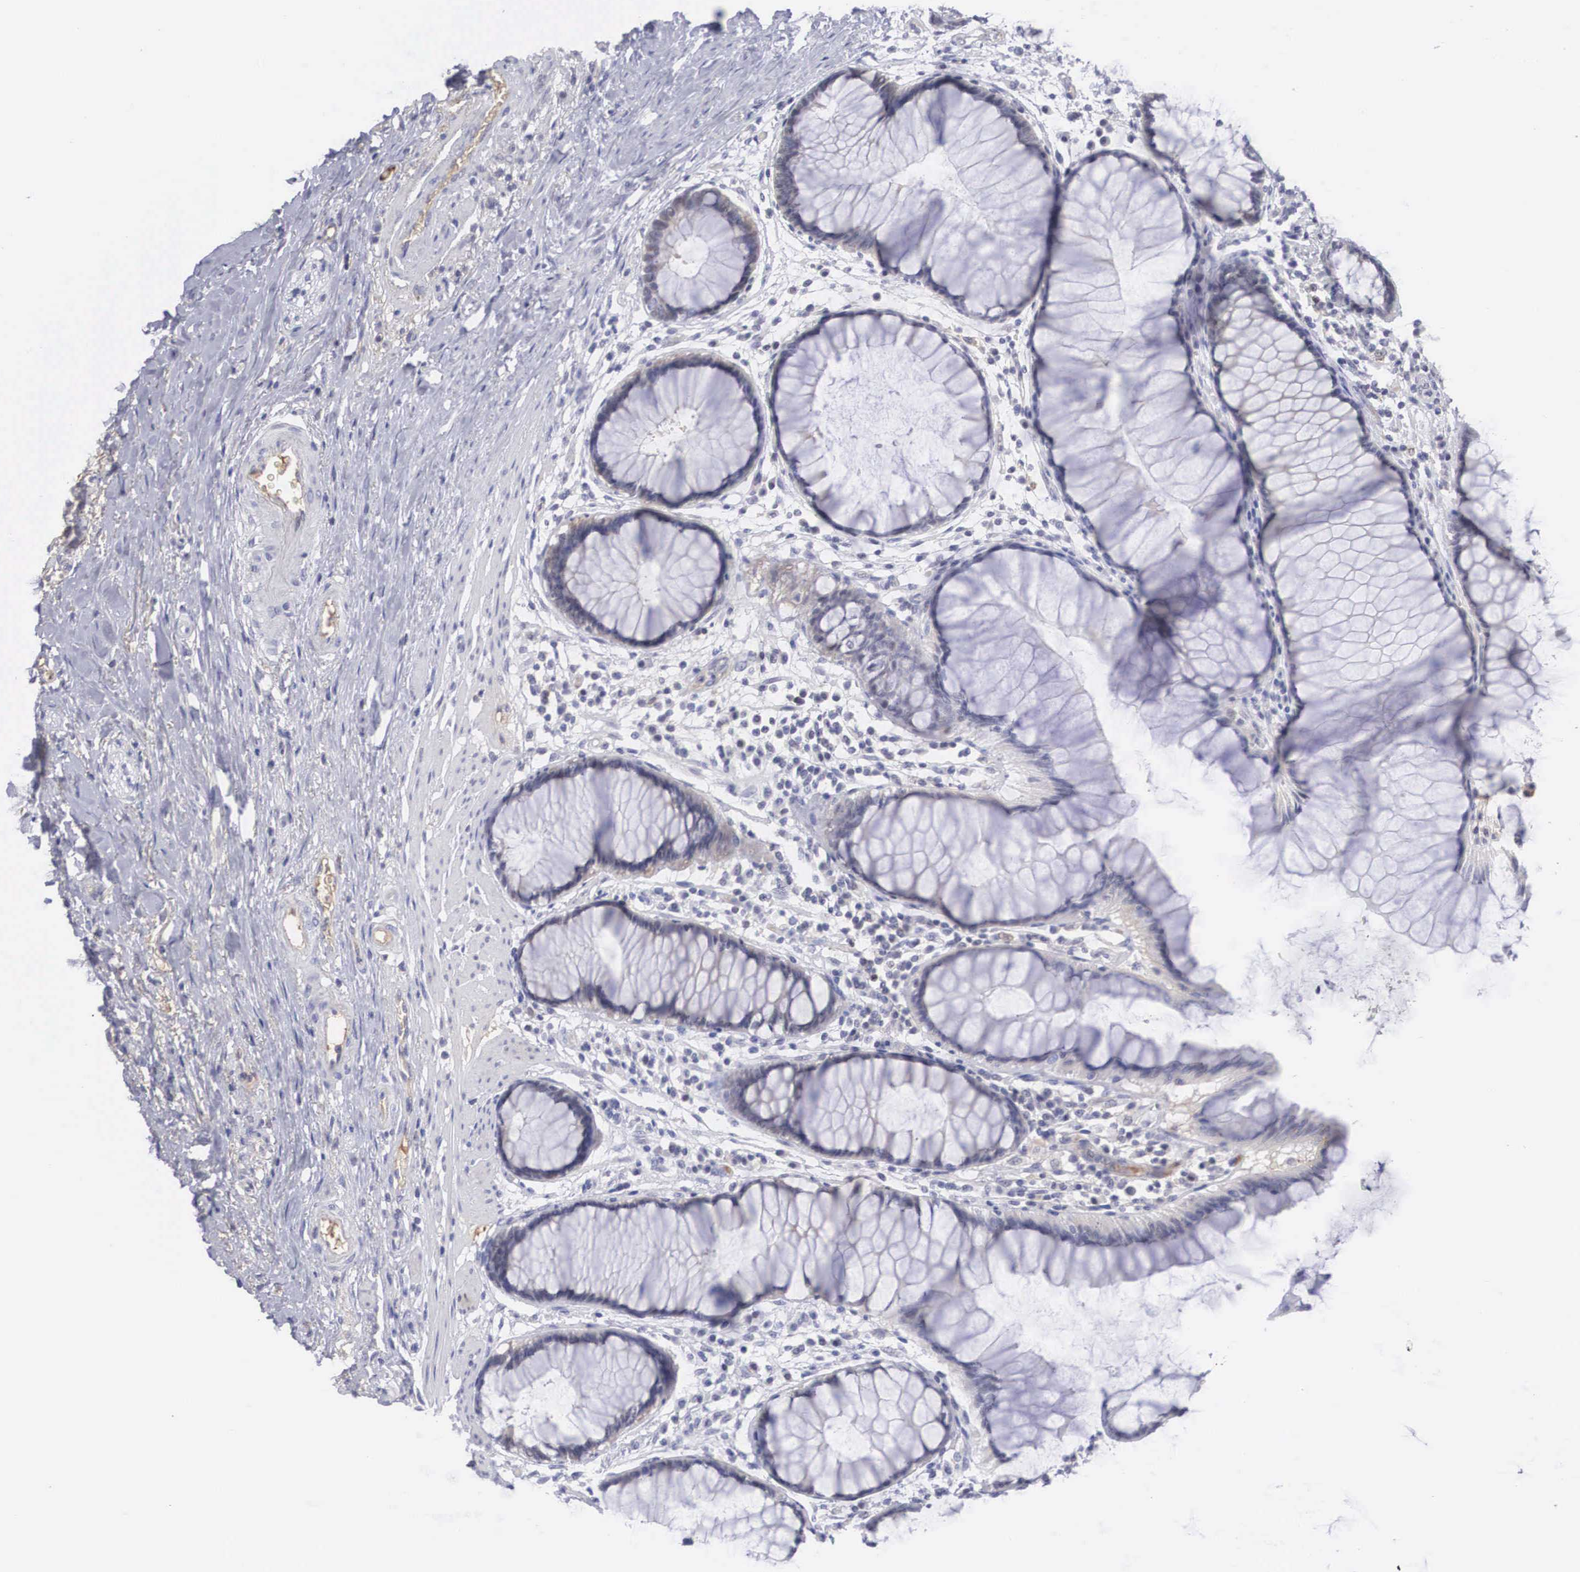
{"staining": {"intensity": "negative", "quantity": "none", "location": "none"}, "tissue": "rectum", "cell_type": "Glandular cells", "image_type": "normal", "snomed": [{"axis": "morphology", "description": "Normal tissue, NOS"}, {"axis": "topography", "description": "Rectum"}], "caption": "The IHC image has no significant positivity in glandular cells of rectum.", "gene": "RBPJ", "patient": {"sex": "male", "age": 77}}